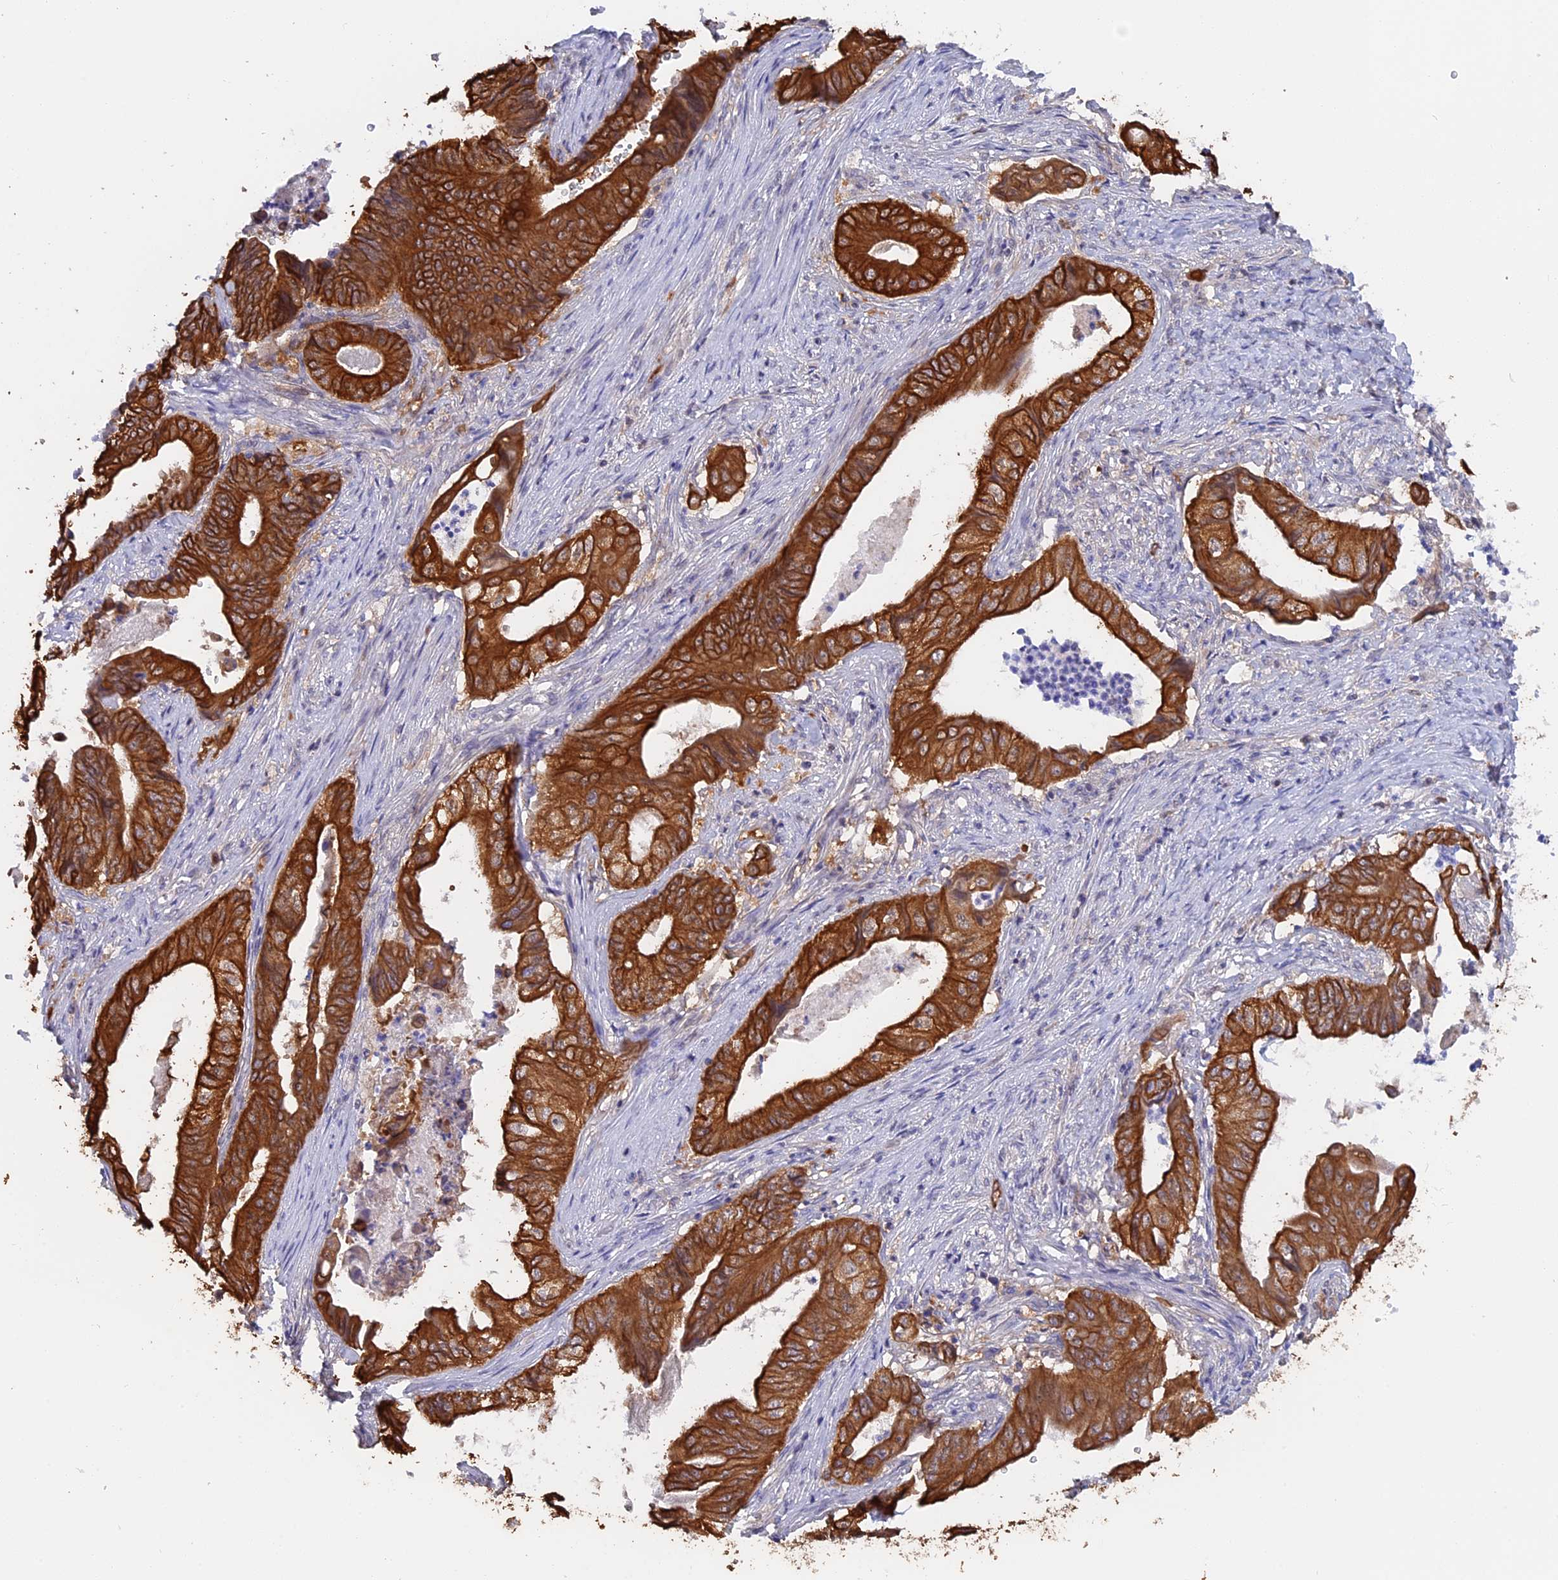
{"staining": {"intensity": "strong", "quantity": ">75%", "location": "cytoplasmic/membranous"}, "tissue": "stomach cancer", "cell_type": "Tumor cells", "image_type": "cancer", "snomed": [{"axis": "morphology", "description": "Adenocarcinoma, NOS"}, {"axis": "topography", "description": "Stomach"}], "caption": "Immunohistochemical staining of human stomach cancer (adenocarcinoma) shows strong cytoplasmic/membranous protein staining in approximately >75% of tumor cells. The staining is performed using DAB (3,3'-diaminobenzidine) brown chromogen to label protein expression. The nuclei are counter-stained blue using hematoxylin.", "gene": "STUB1", "patient": {"sex": "female", "age": 73}}